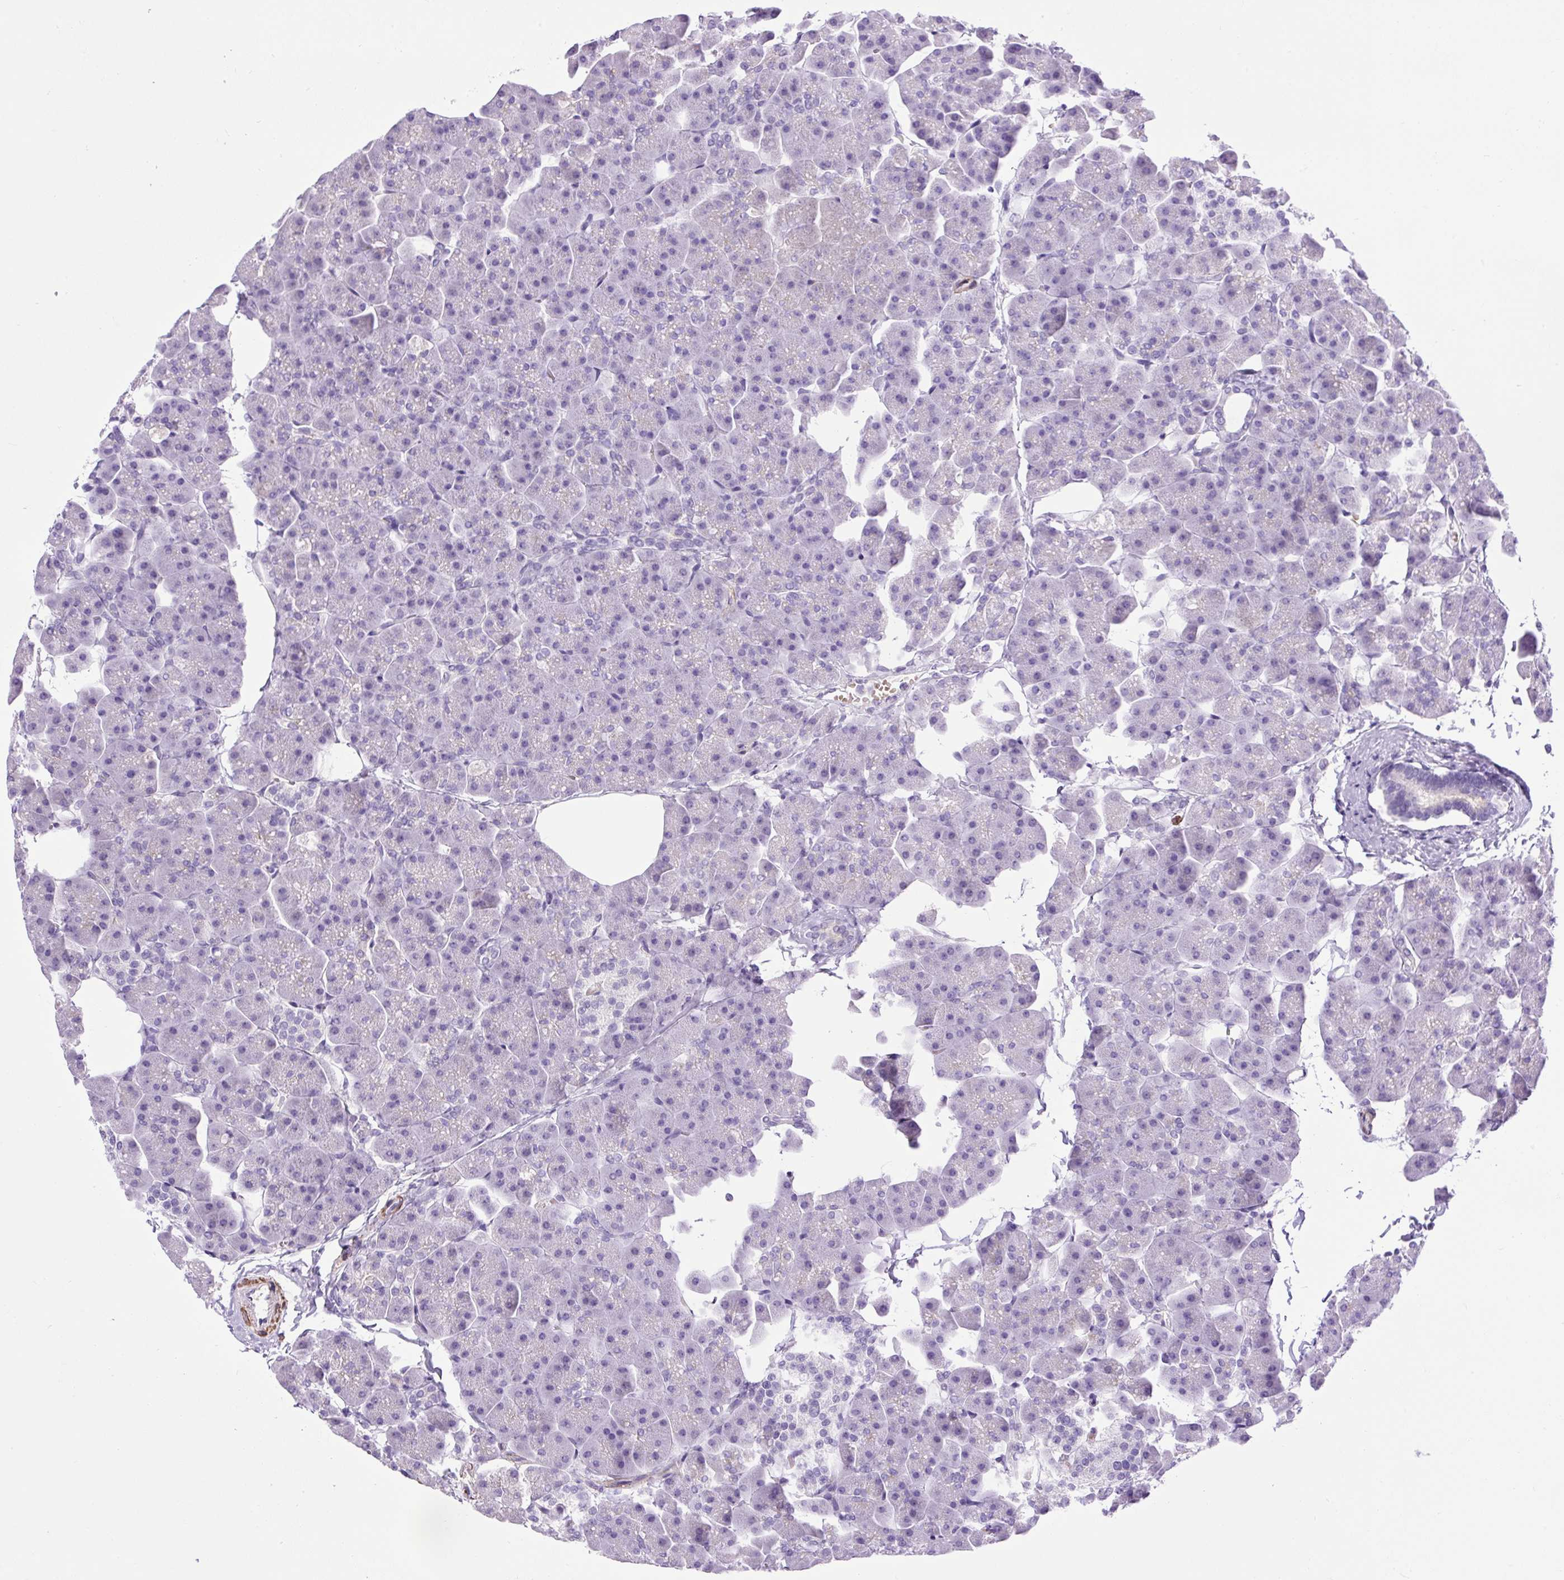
{"staining": {"intensity": "negative", "quantity": "none", "location": "none"}, "tissue": "pancreas", "cell_type": "Exocrine glandular cells", "image_type": "normal", "snomed": [{"axis": "morphology", "description": "Normal tissue, NOS"}, {"axis": "topography", "description": "Pancreas"}], "caption": "Immunohistochemical staining of unremarkable human pancreas exhibits no significant staining in exocrine glandular cells.", "gene": "VWA7", "patient": {"sex": "male", "age": 35}}